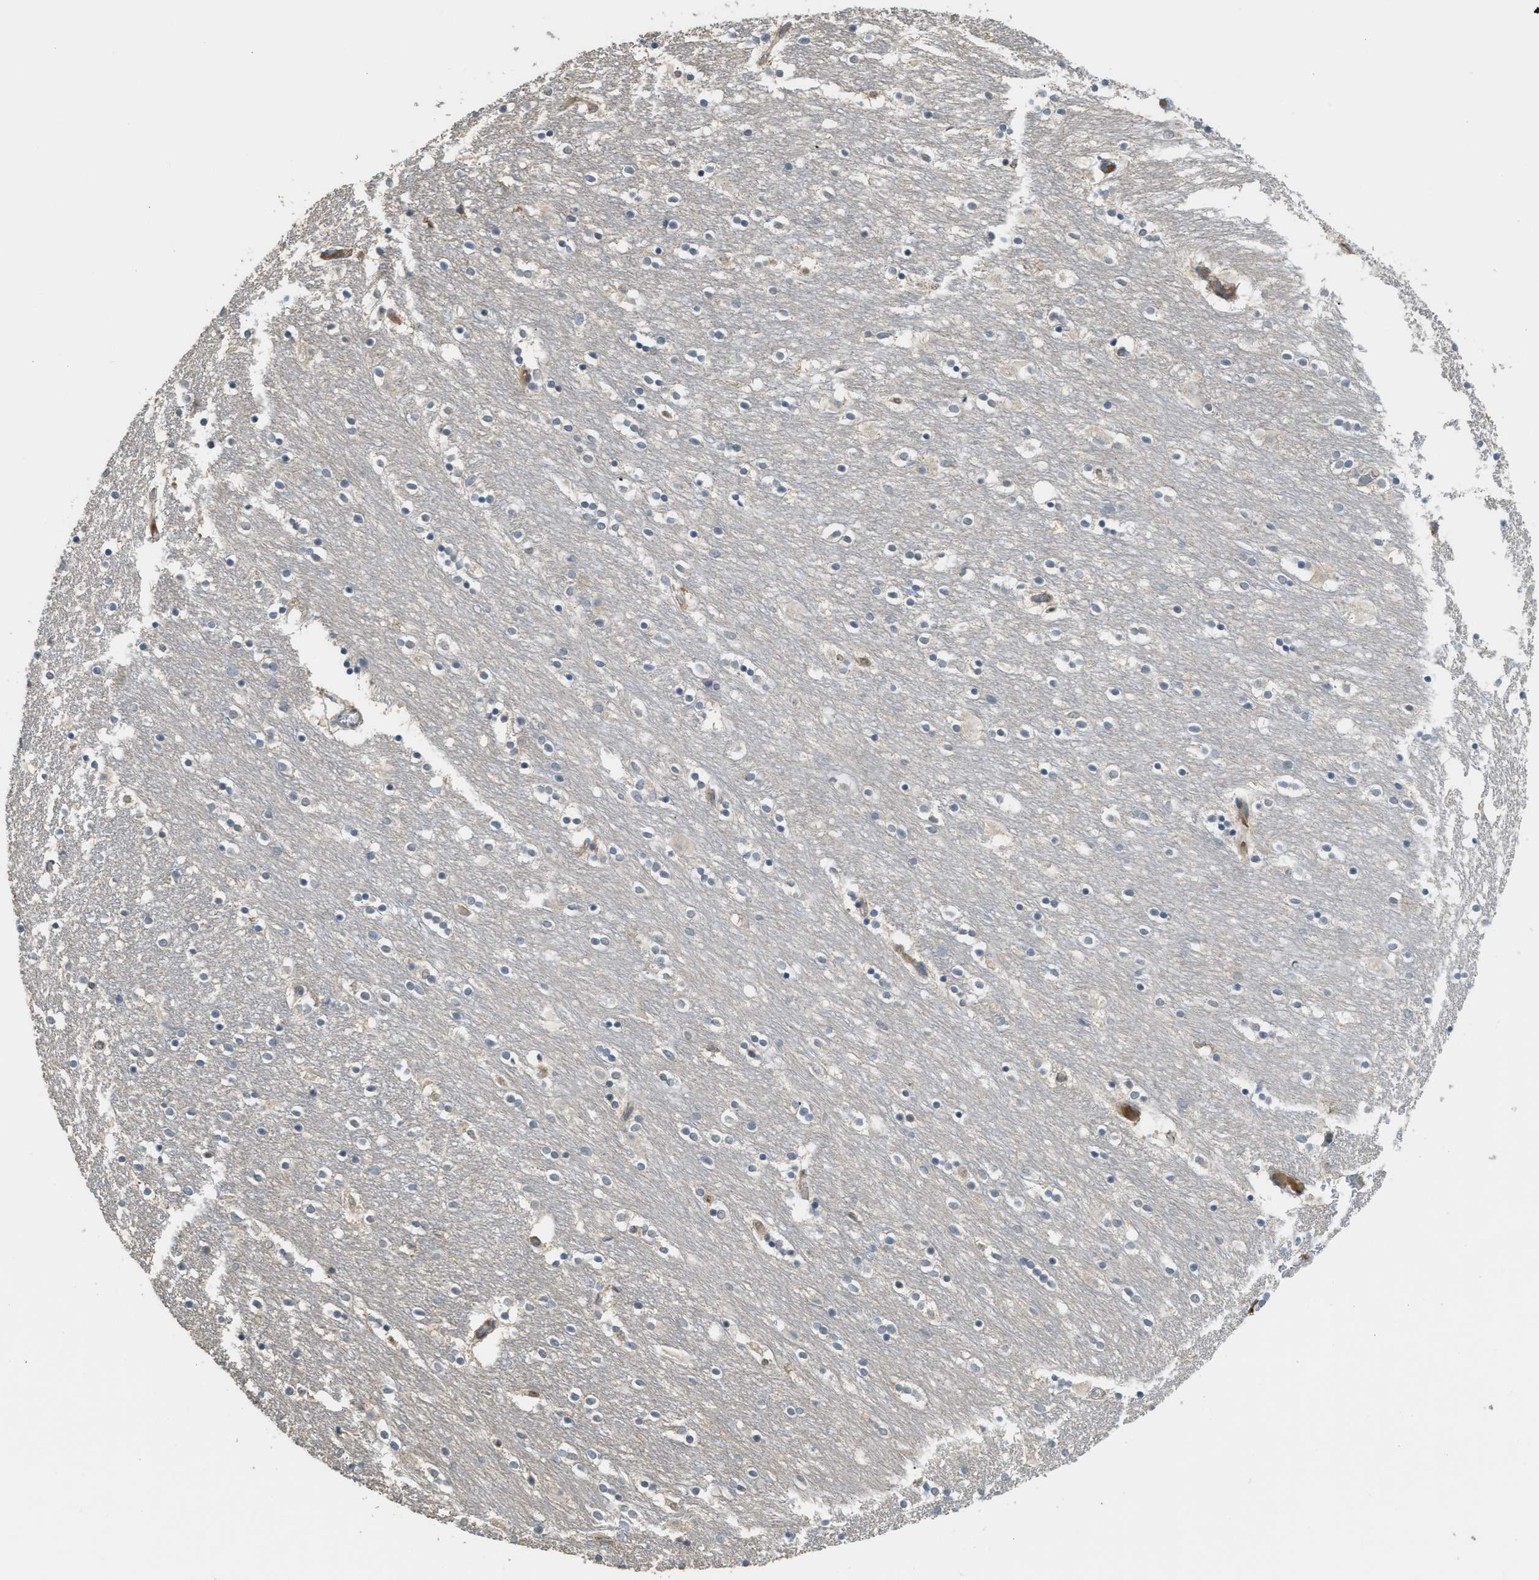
{"staining": {"intensity": "negative", "quantity": "none", "location": "none"}, "tissue": "caudate", "cell_type": "Glial cells", "image_type": "normal", "snomed": [{"axis": "morphology", "description": "Normal tissue, NOS"}, {"axis": "topography", "description": "Lateral ventricle wall"}], "caption": "This is a photomicrograph of immunohistochemistry staining of benign caudate, which shows no staining in glial cells. (DAB (3,3'-diaminobenzidine) IHC with hematoxylin counter stain).", "gene": "IGF2BP2", "patient": {"sex": "female", "age": 54}}